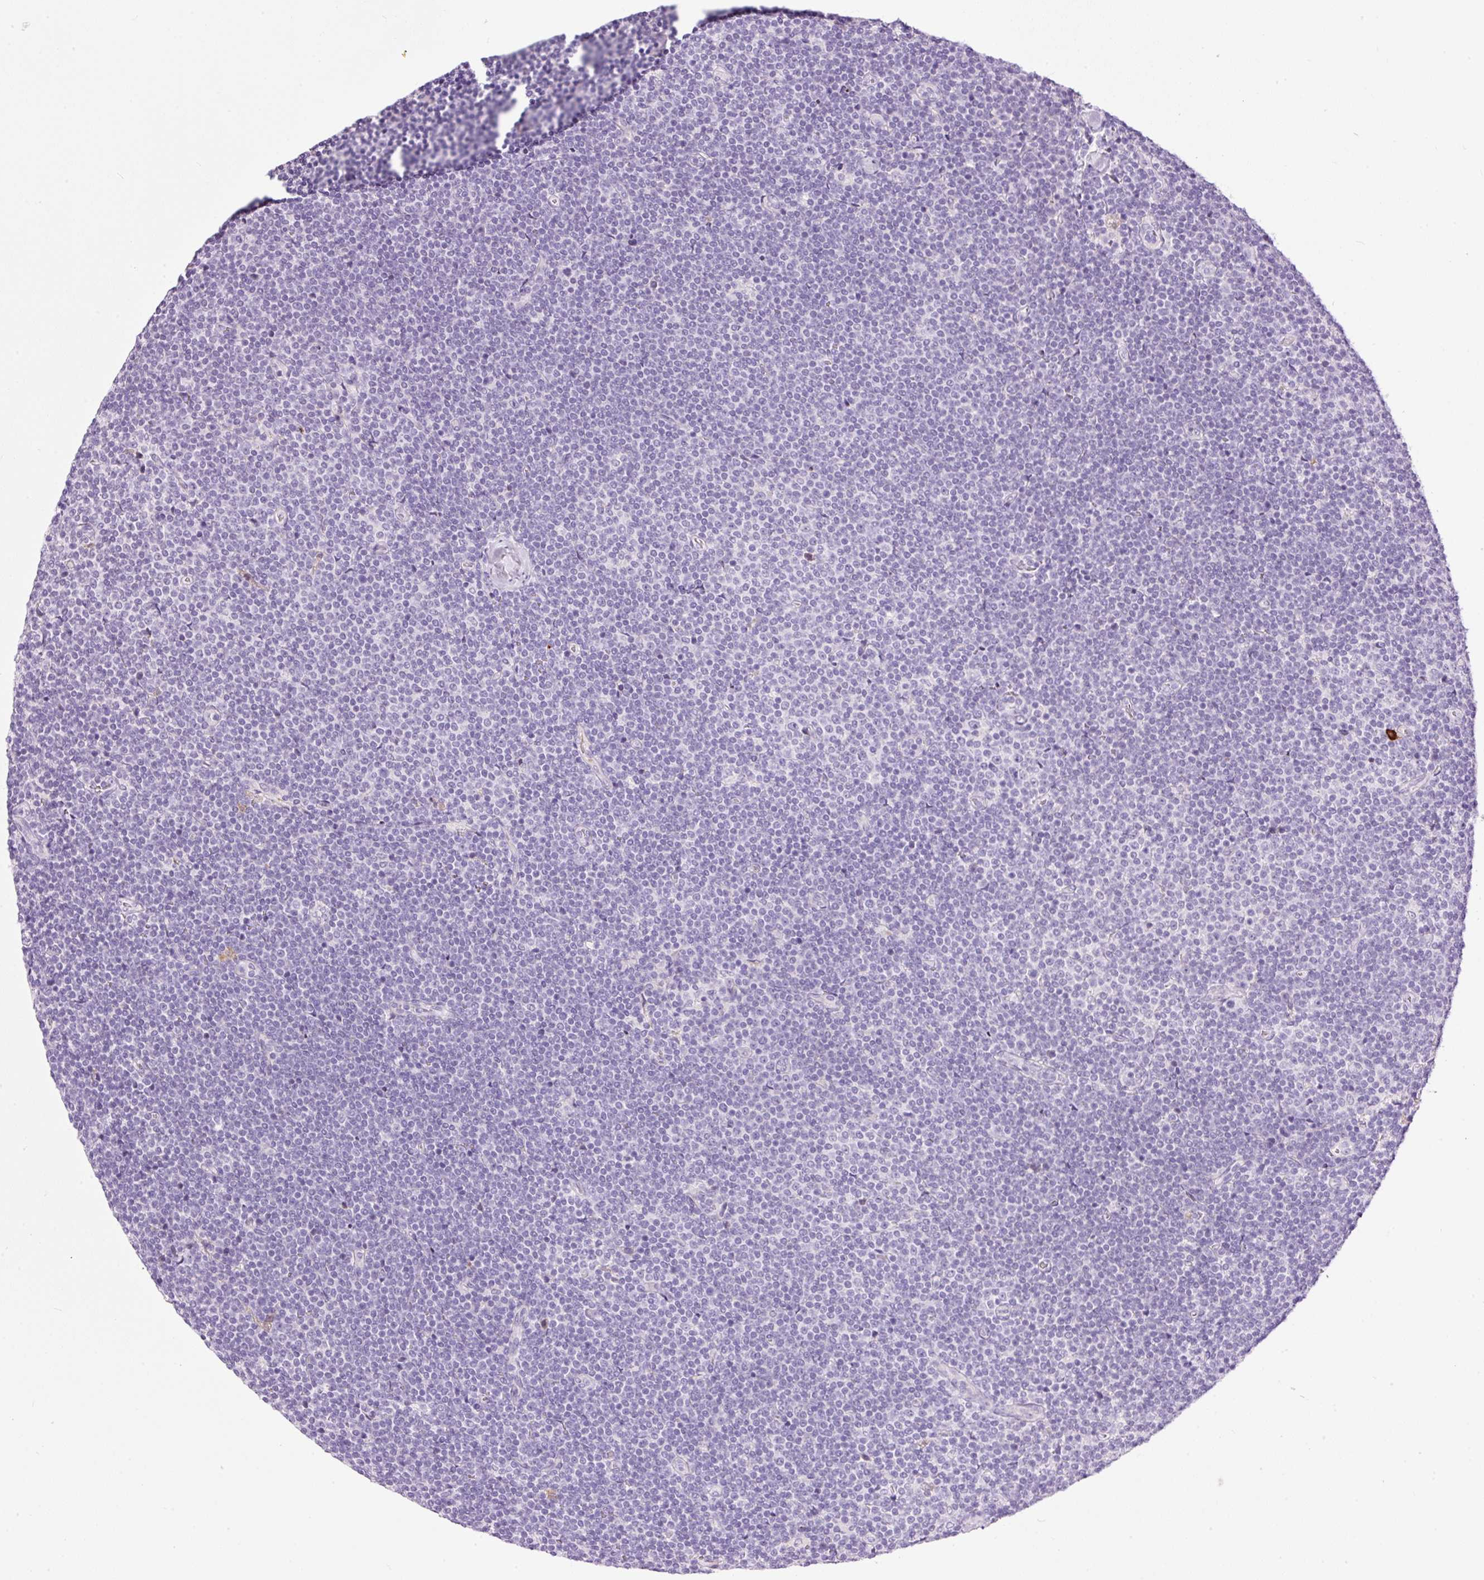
{"staining": {"intensity": "negative", "quantity": "none", "location": "none"}, "tissue": "lymphoma", "cell_type": "Tumor cells", "image_type": "cancer", "snomed": [{"axis": "morphology", "description": "Malignant lymphoma, non-Hodgkin's type, Low grade"}, {"axis": "topography", "description": "Lymph node"}], "caption": "A high-resolution photomicrograph shows IHC staining of low-grade malignant lymphoma, non-Hodgkin's type, which displays no significant expression in tumor cells. The staining is performed using DAB (3,3'-diaminobenzidine) brown chromogen with nuclei counter-stained in using hematoxylin.", "gene": "PRPF38B", "patient": {"sex": "male", "age": 48}}